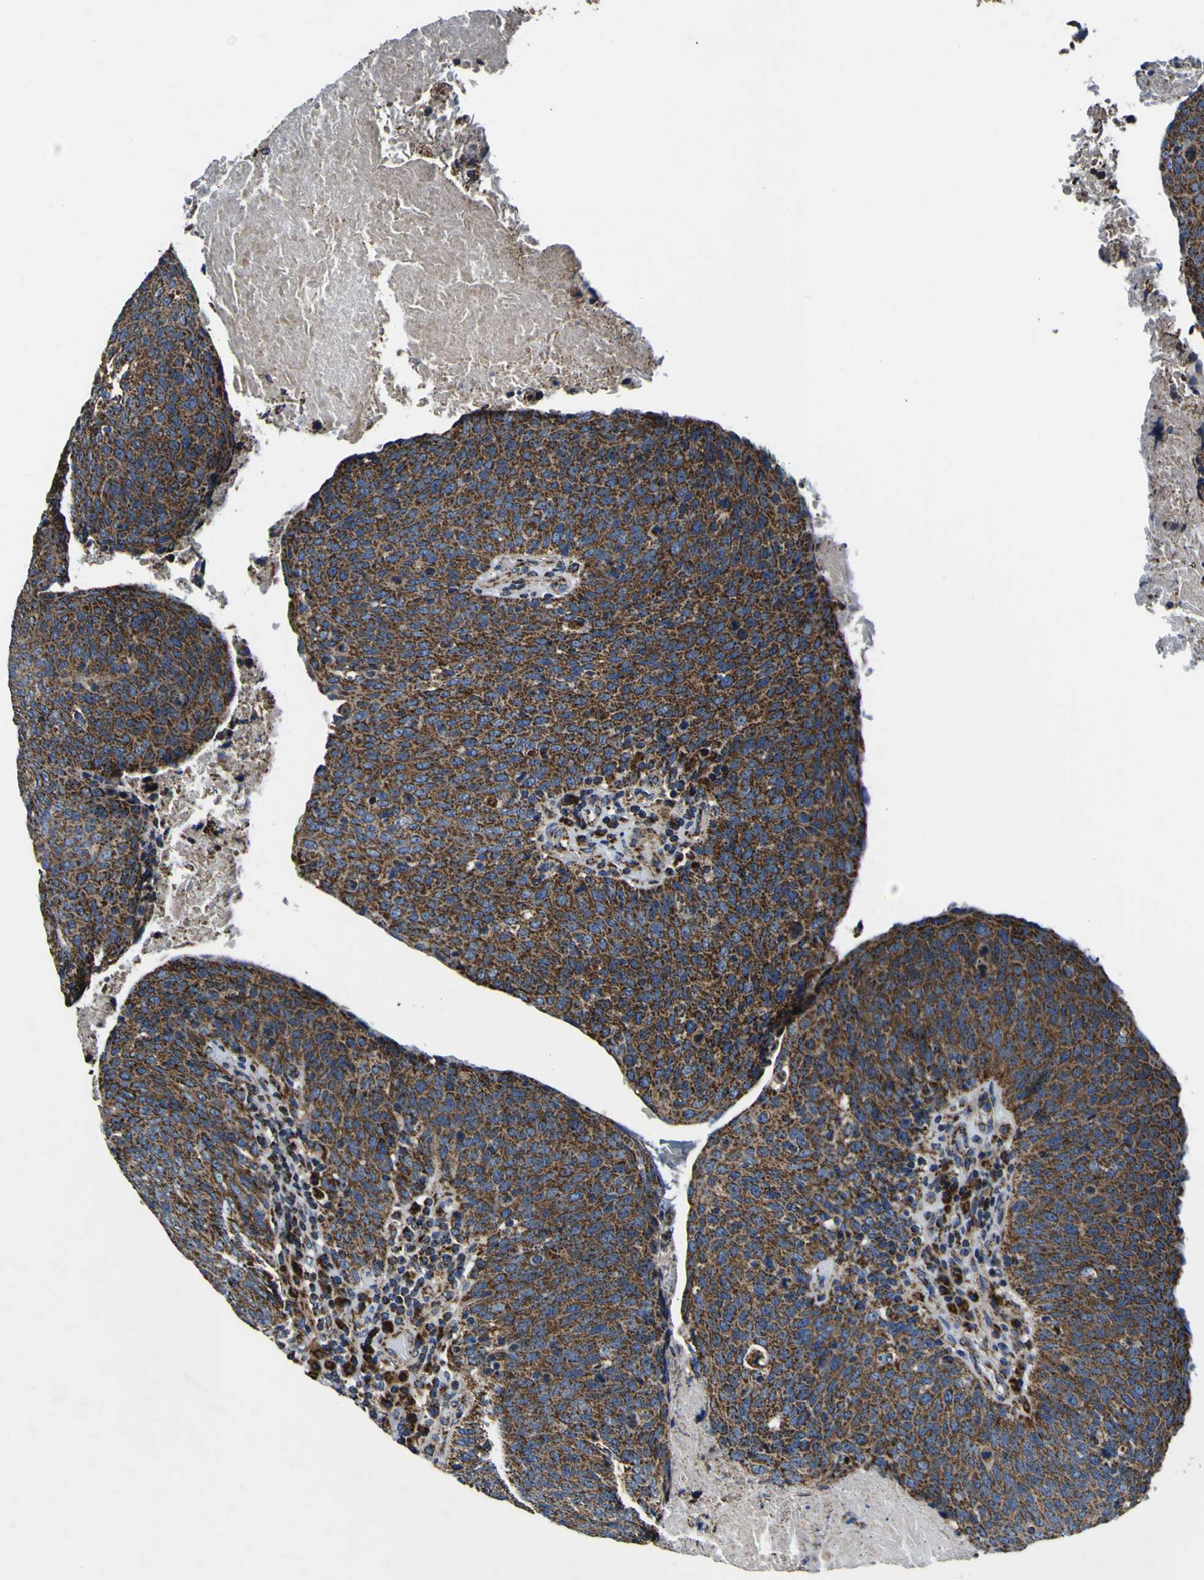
{"staining": {"intensity": "strong", "quantity": ">75%", "location": "cytoplasmic/membranous"}, "tissue": "head and neck cancer", "cell_type": "Tumor cells", "image_type": "cancer", "snomed": [{"axis": "morphology", "description": "Squamous cell carcinoma, NOS"}, {"axis": "morphology", "description": "Squamous cell carcinoma, metastatic, NOS"}, {"axis": "topography", "description": "Lymph node"}, {"axis": "topography", "description": "Head-Neck"}], "caption": "The photomicrograph exhibits immunohistochemical staining of head and neck cancer (metastatic squamous cell carcinoma). There is strong cytoplasmic/membranous positivity is appreciated in about >75% of tumor cells.", "gene": "PTRH2", "patient": {"sex": "male", "age": 62}}